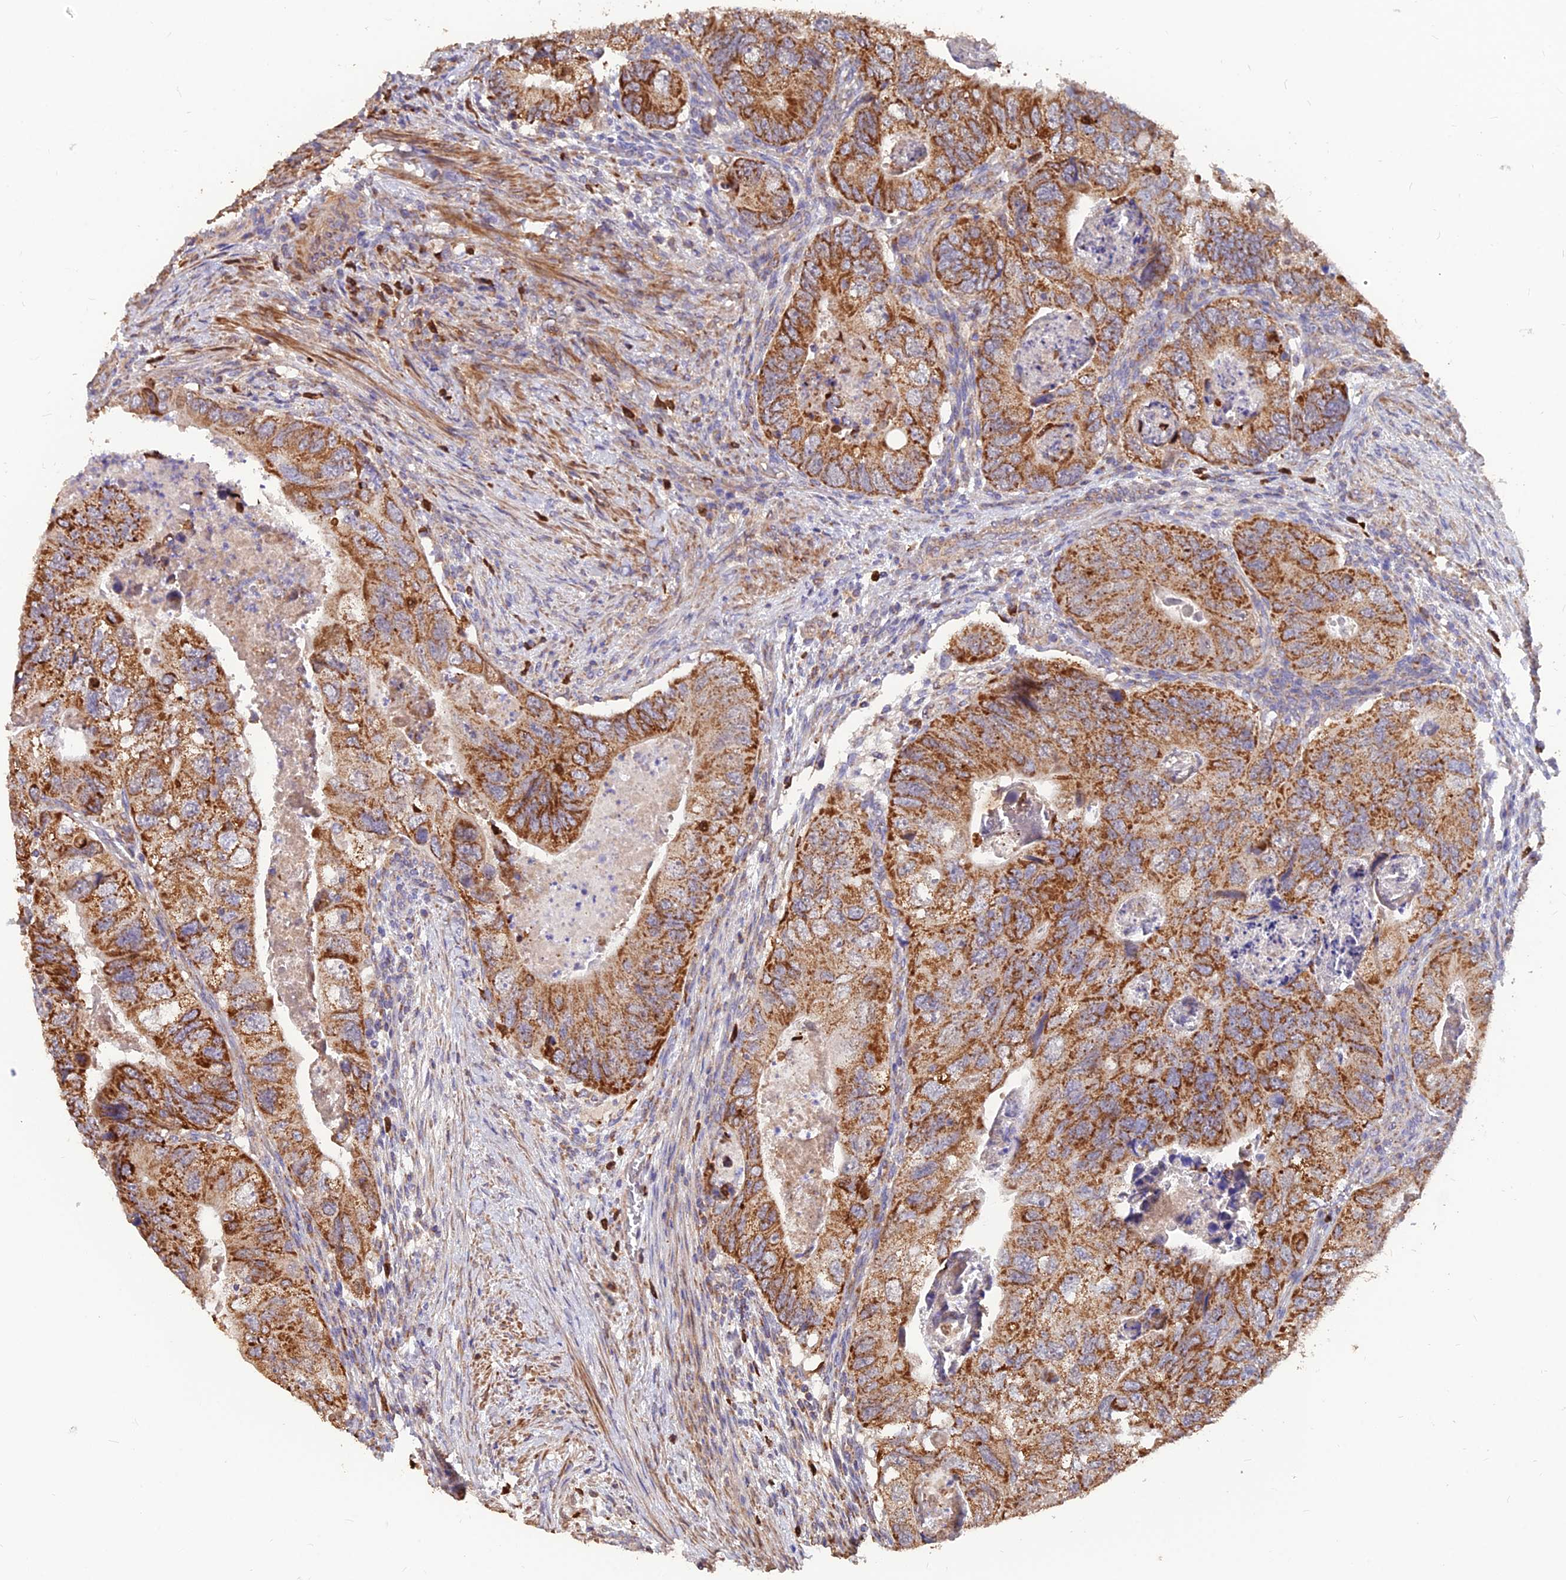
{"staining": {"intensity": "strong", "quantity": ">75%", "location": "cytoplasmic/membranous"}, "tissue": "colorectal cancer", "cell_type": "Tumor cells", "image_type": "cancer", "snomed": [{"axis": "morphology", "description": "Adenocarcinoma, NOS"}, {"axis": "topography", "description": "Rectum"}], "caption": "Colorectal cancer (adenocarcinoma) tissue displays strong cytoplasmic/membranous positivity in approximately >75% of tumor cells, visualized by immunohistochemistry. The staining was performed using DAB (3,3'-diaminobenzidine), with brown indicating positive protein expression. Nuclei are stained blue with hematoxylin.", "gene": "IFT22", "patient": {"sex": "male", "age": 63}}